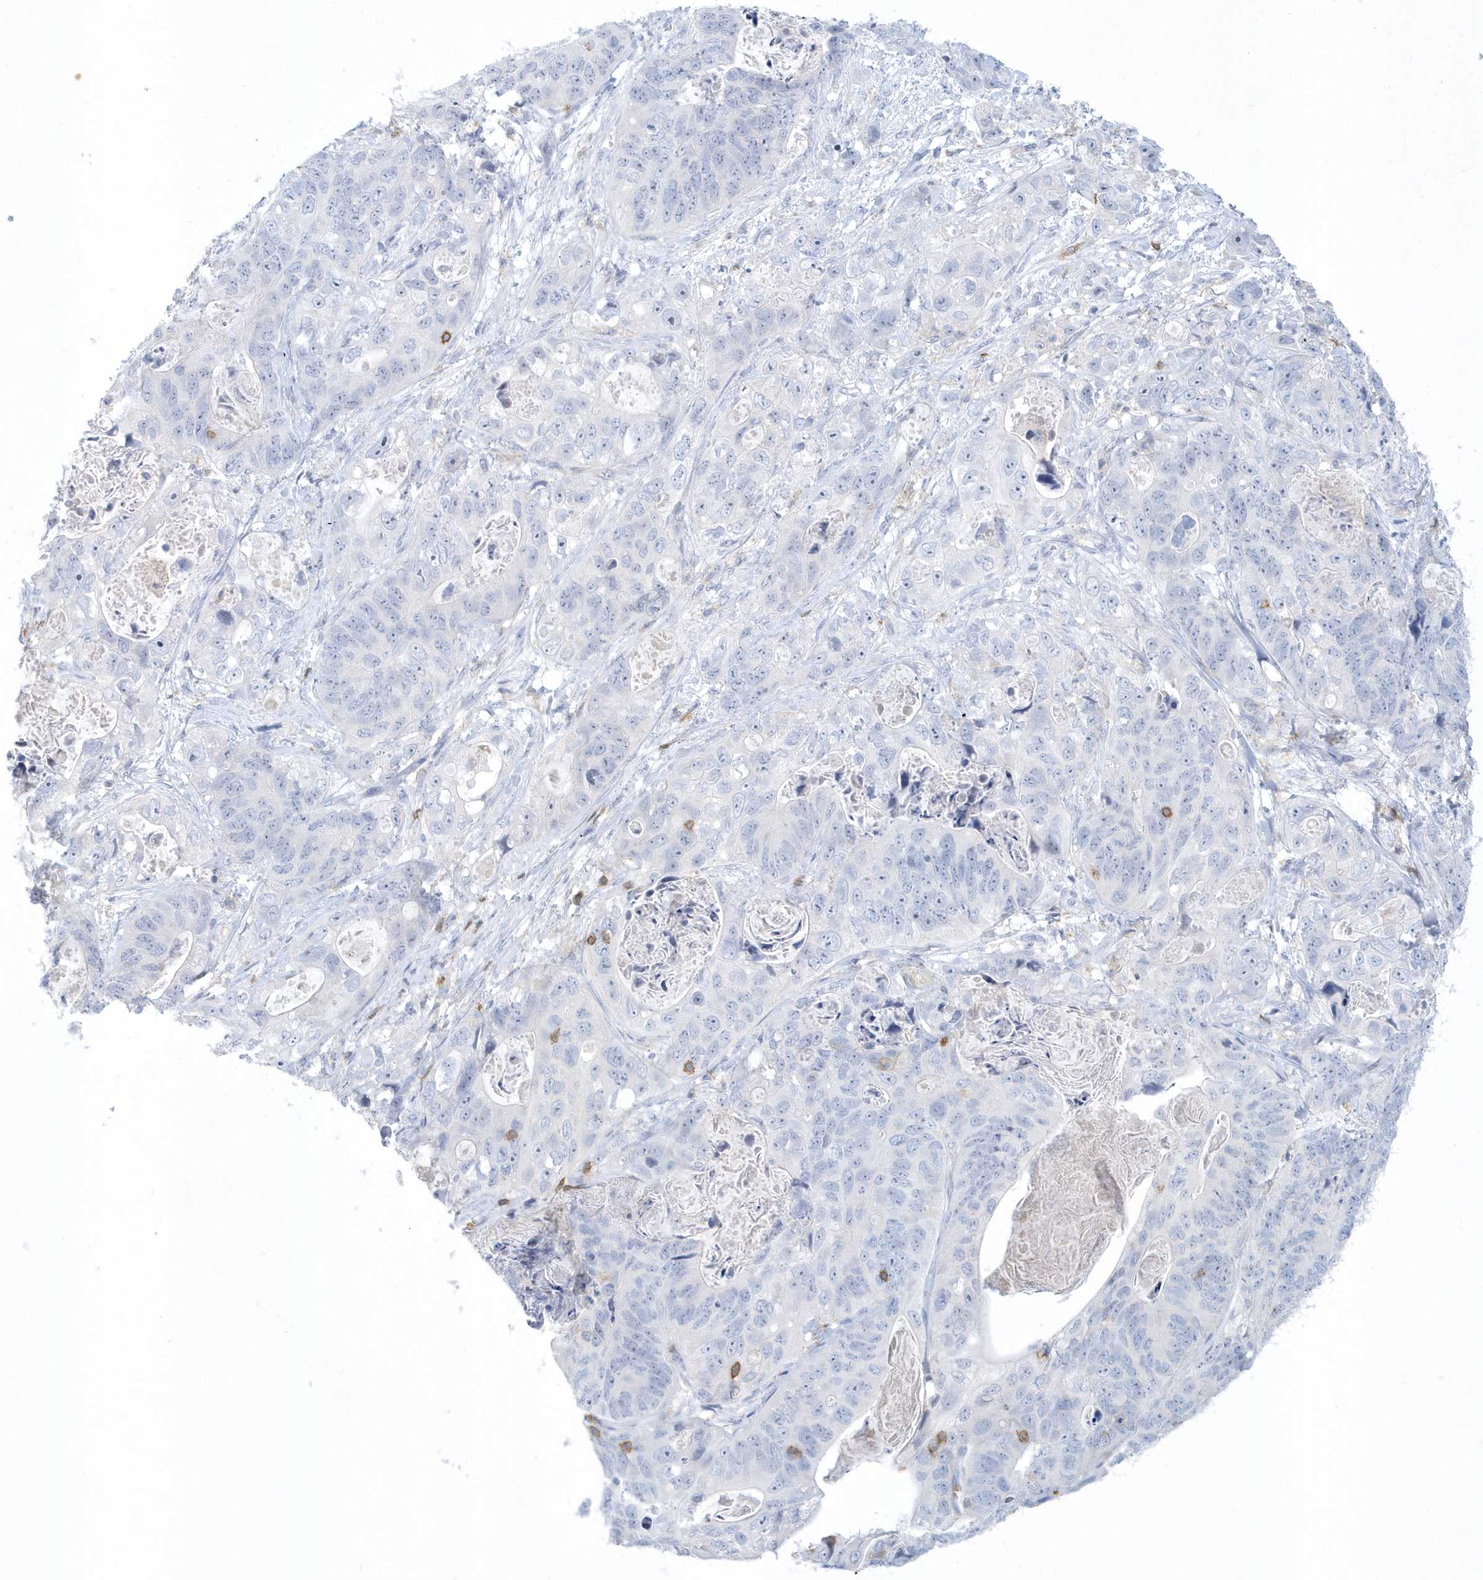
{"staining": {"intensity": "negative", "quantity": "none", "location": "none"}, "tissue": "stomach cancer", "cell_type": "Tumor cells", "image_type": "cancer", "snomed": [{"axis": "morphology", "description": "Adenocarcinoma, NOS"}, {"axis": "topography", "description": "Stomach"}], "caption": "High magnification brightfield microscopy of adenocarcinoma (stomach) stained with DAB (3,3'-diaminobenzidine) (brown) and counterstained with hematoxylin (blue): tumor cells show no significant expression.", "gene": "PSD4", "patient": {"sex": "female", "age": 89}}